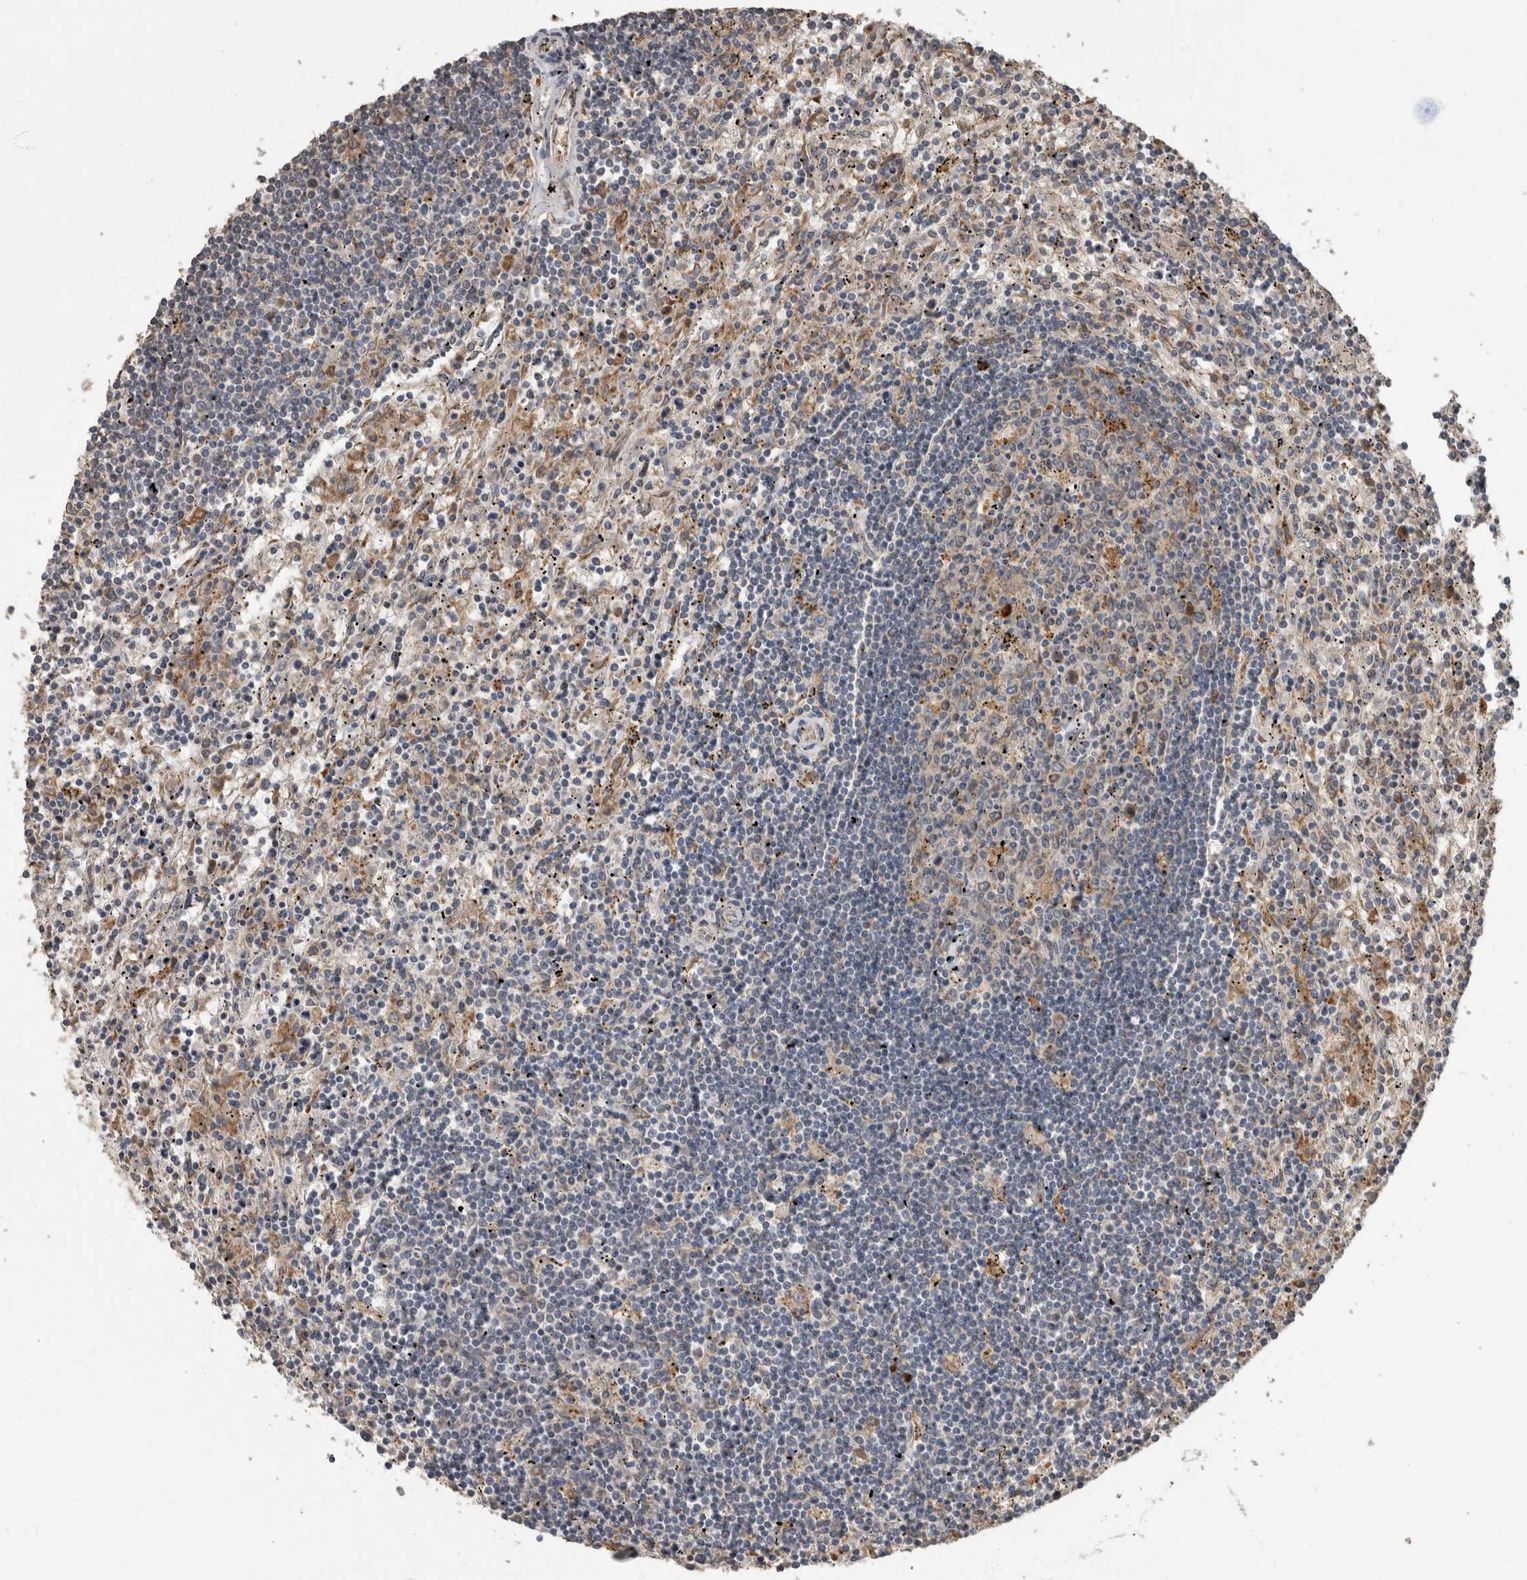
{"staining": {"intensity": "weak", "quantity": "<25%", "location": "cytoplasmic/membranous"}, "tissue": "lymphoma", "cell_type": "Tumor cells", "image_type": "cancer", "snomed": [{"axis": "morphology", "description": "Malignant lymphoma, non-Hodgkin's type, Low grade"}, {"axis": "topography", "description": "Spleen"}], "caption": "IHC histopathology image of lymphoma stained for a protein (brown), which displays no staining in tumor cells.", "gene": "ADGRL3", "patient": {"sex": "male", "age": 76}}